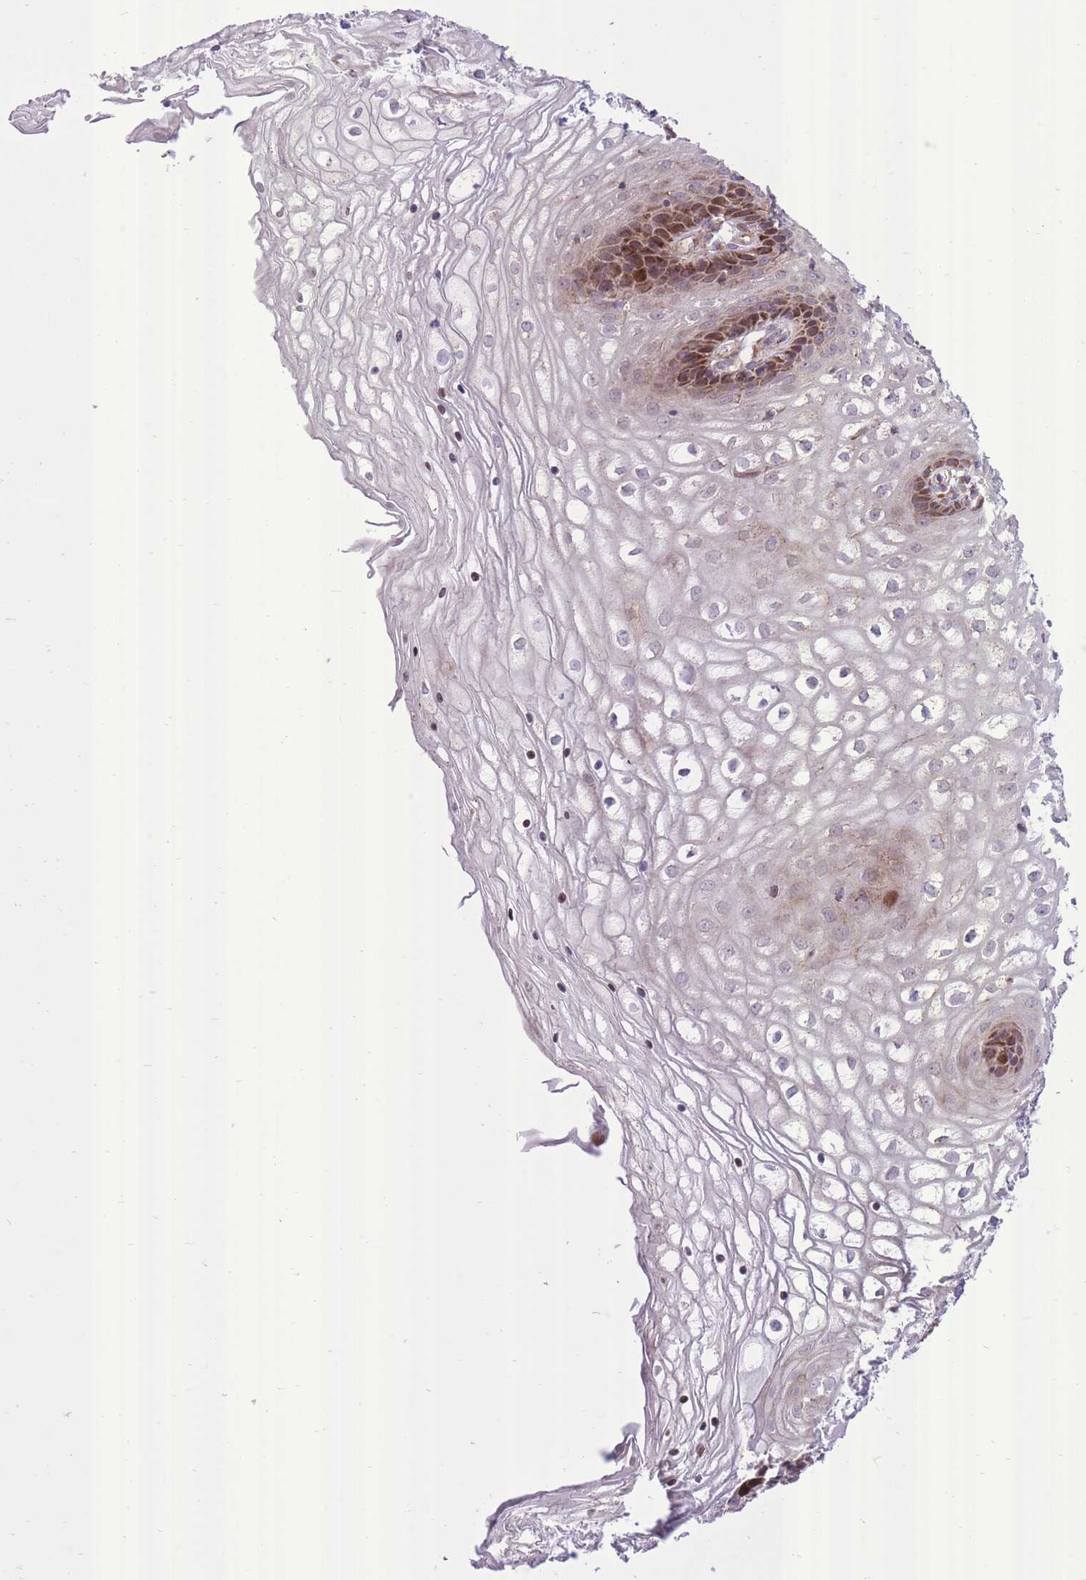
{"staining": {"intensity": "moderate", "quantity": "<25%", "location": "cytoplasmic/membranous,nuclear"}, "tissue": "vagina", "cell_type": "Squamous epithelial cells", "image_type": "normal", "snomed": [{"axis": "morphology", "description": "Normal tissue, NOS"}, {"axis": "topography", "description": "Vagina"}], "caption": "Moderate cytoplasmic/membranous,nuclear positivity for a protein is appreciated in about <25% of squamous epithelial cells of normal vagina using immunohistochemistry.", "gene": "SLC4A4", "patient": {"sex": "female", "age": 34}}